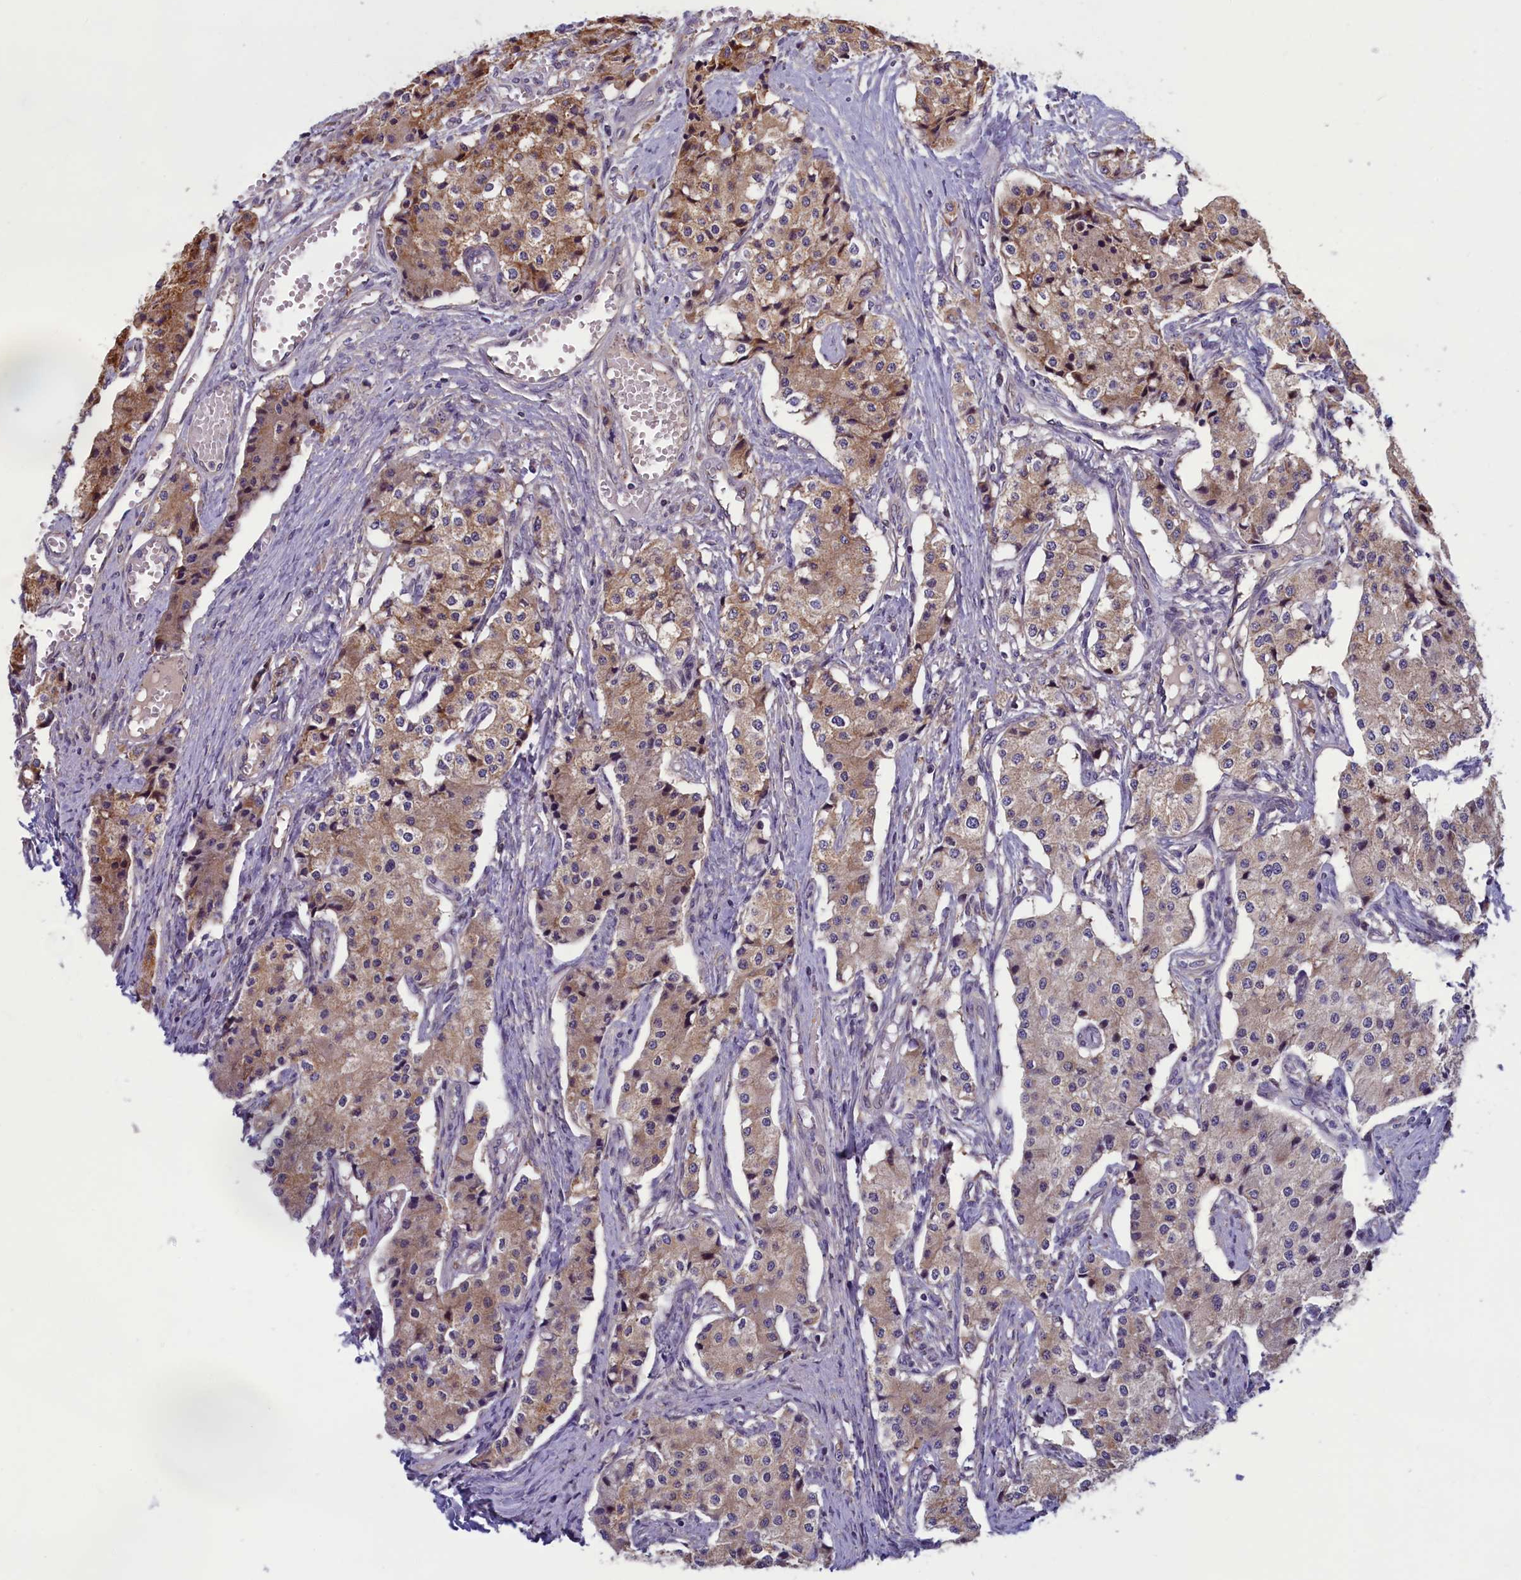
{"staining": {"intensity": "weak", "quantity": "25%-75%", "location": "cytoplasmic/membranous"}, "tissue": "carcinoid", "cell_type": "Tumor cells", "image_type": "cancer", "snomed": [{"axis": "morphology", "description": "Carcinoid, malignant, NOS"}, {"axis": "topography", "description": "Colon"}], "caption": "Carcinoid (malignant) stained with DAB IHC demonstrates low levels of weak cytoplasmic/membranous staining in about 25%-75% of tumor cells. The protein is shown in brown color, while the nuclei are stained blue.", "gene": "HECA", "patient": {"sex": "female", "age": 52}}